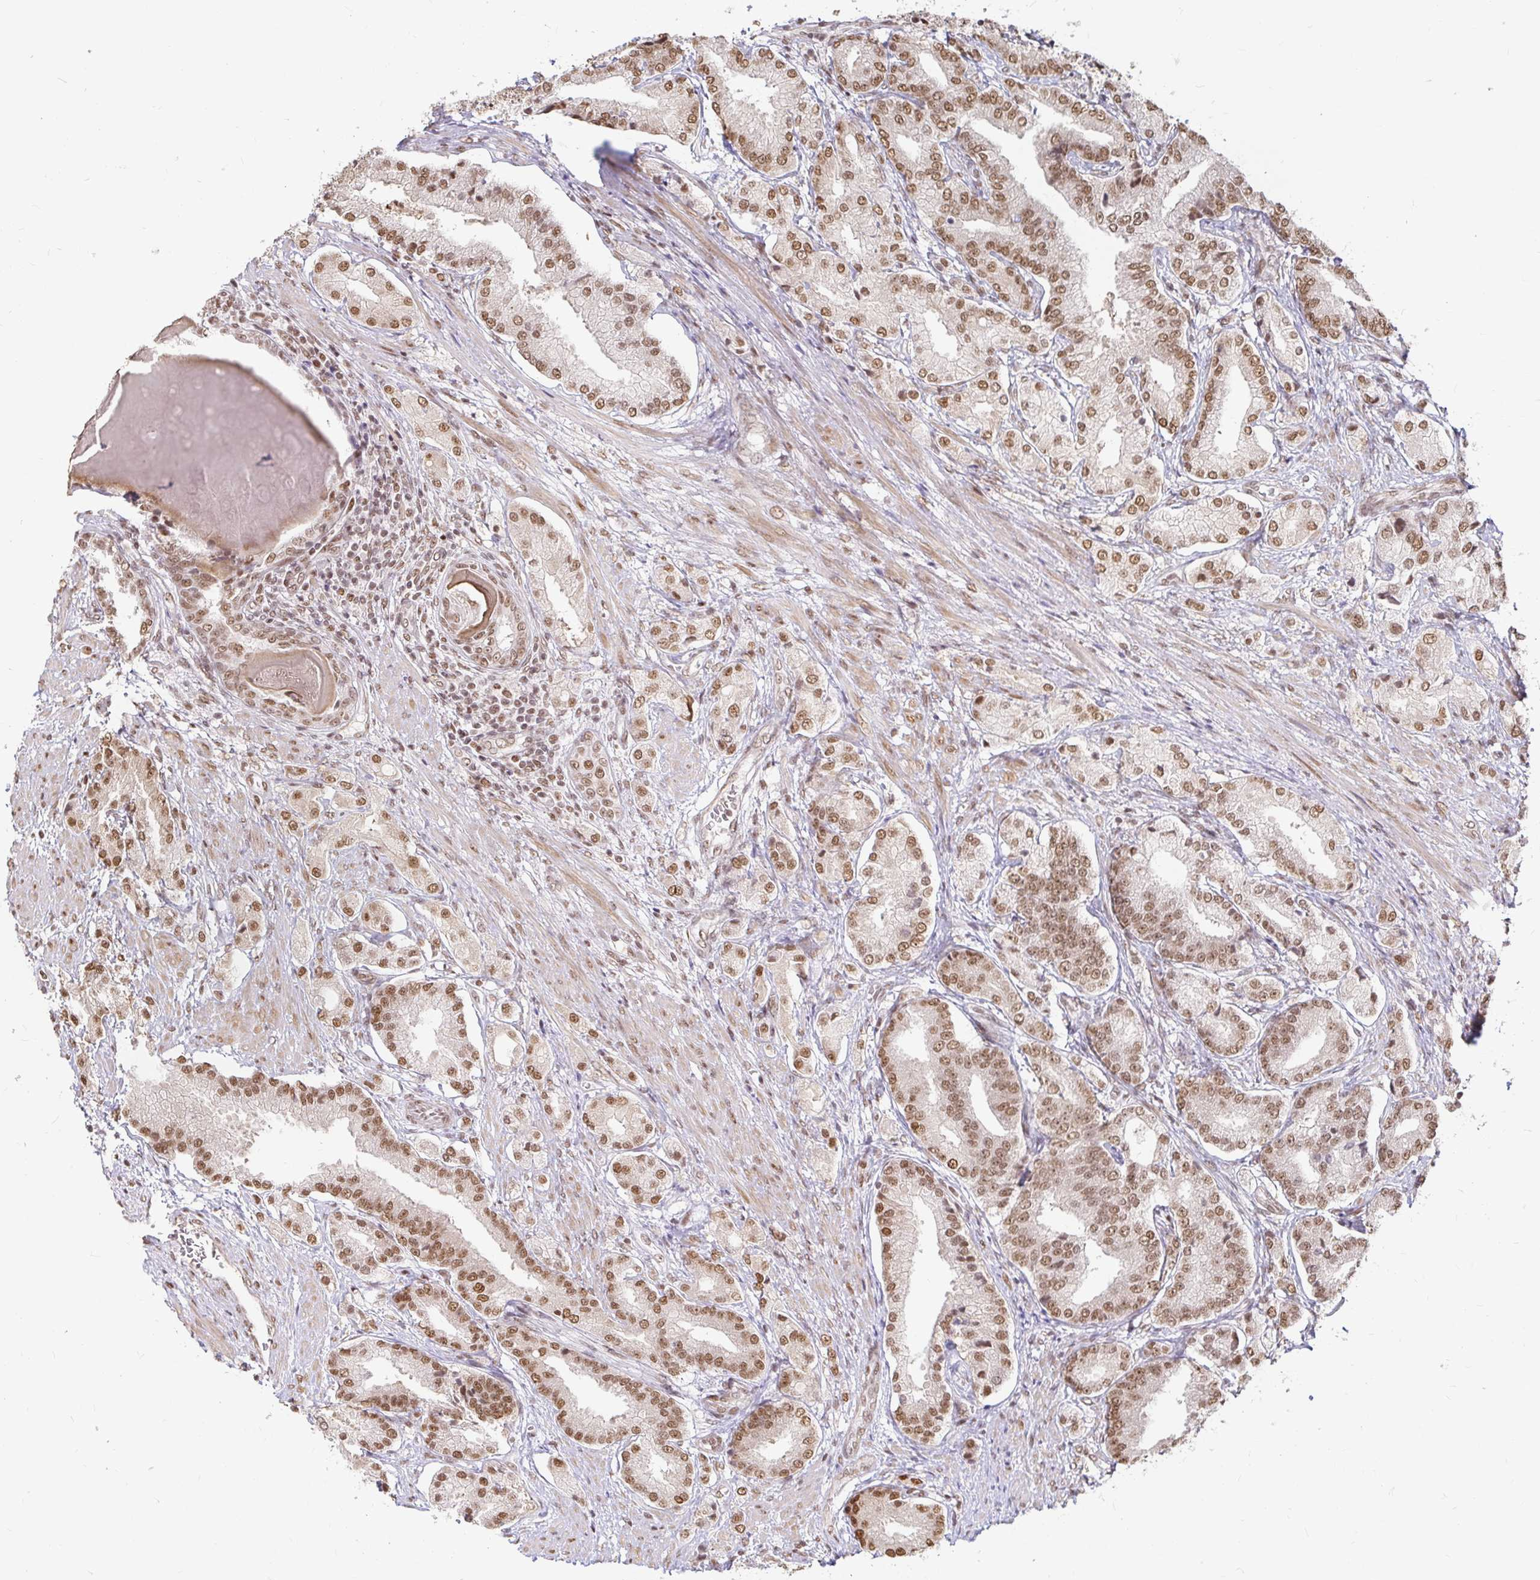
{"staining": {"intensity": "moderate", "quantity": ">75%", "location": "nuclear"}, "tissue": "prostate cancer", "cell_type": "Tumor cells", "image_type": "cancer", "snomed": [{"axis": "morphology", "description": "Adenocarcinoma, High grade"}, {"axis": "topography", "description": "Prostate and seminal vesicle, NOS"}], "caption": "An immunohistochemistry (IHC) photomicrograph of tumor tissue is shown. Protein staining in brown shows moderate nuclear positivity in prostate cancer (adenocarcinoma (high-grade)) within tumor cells.", "gene": "HNRNPU", "patient": {"sex": "male", "age": 61}}